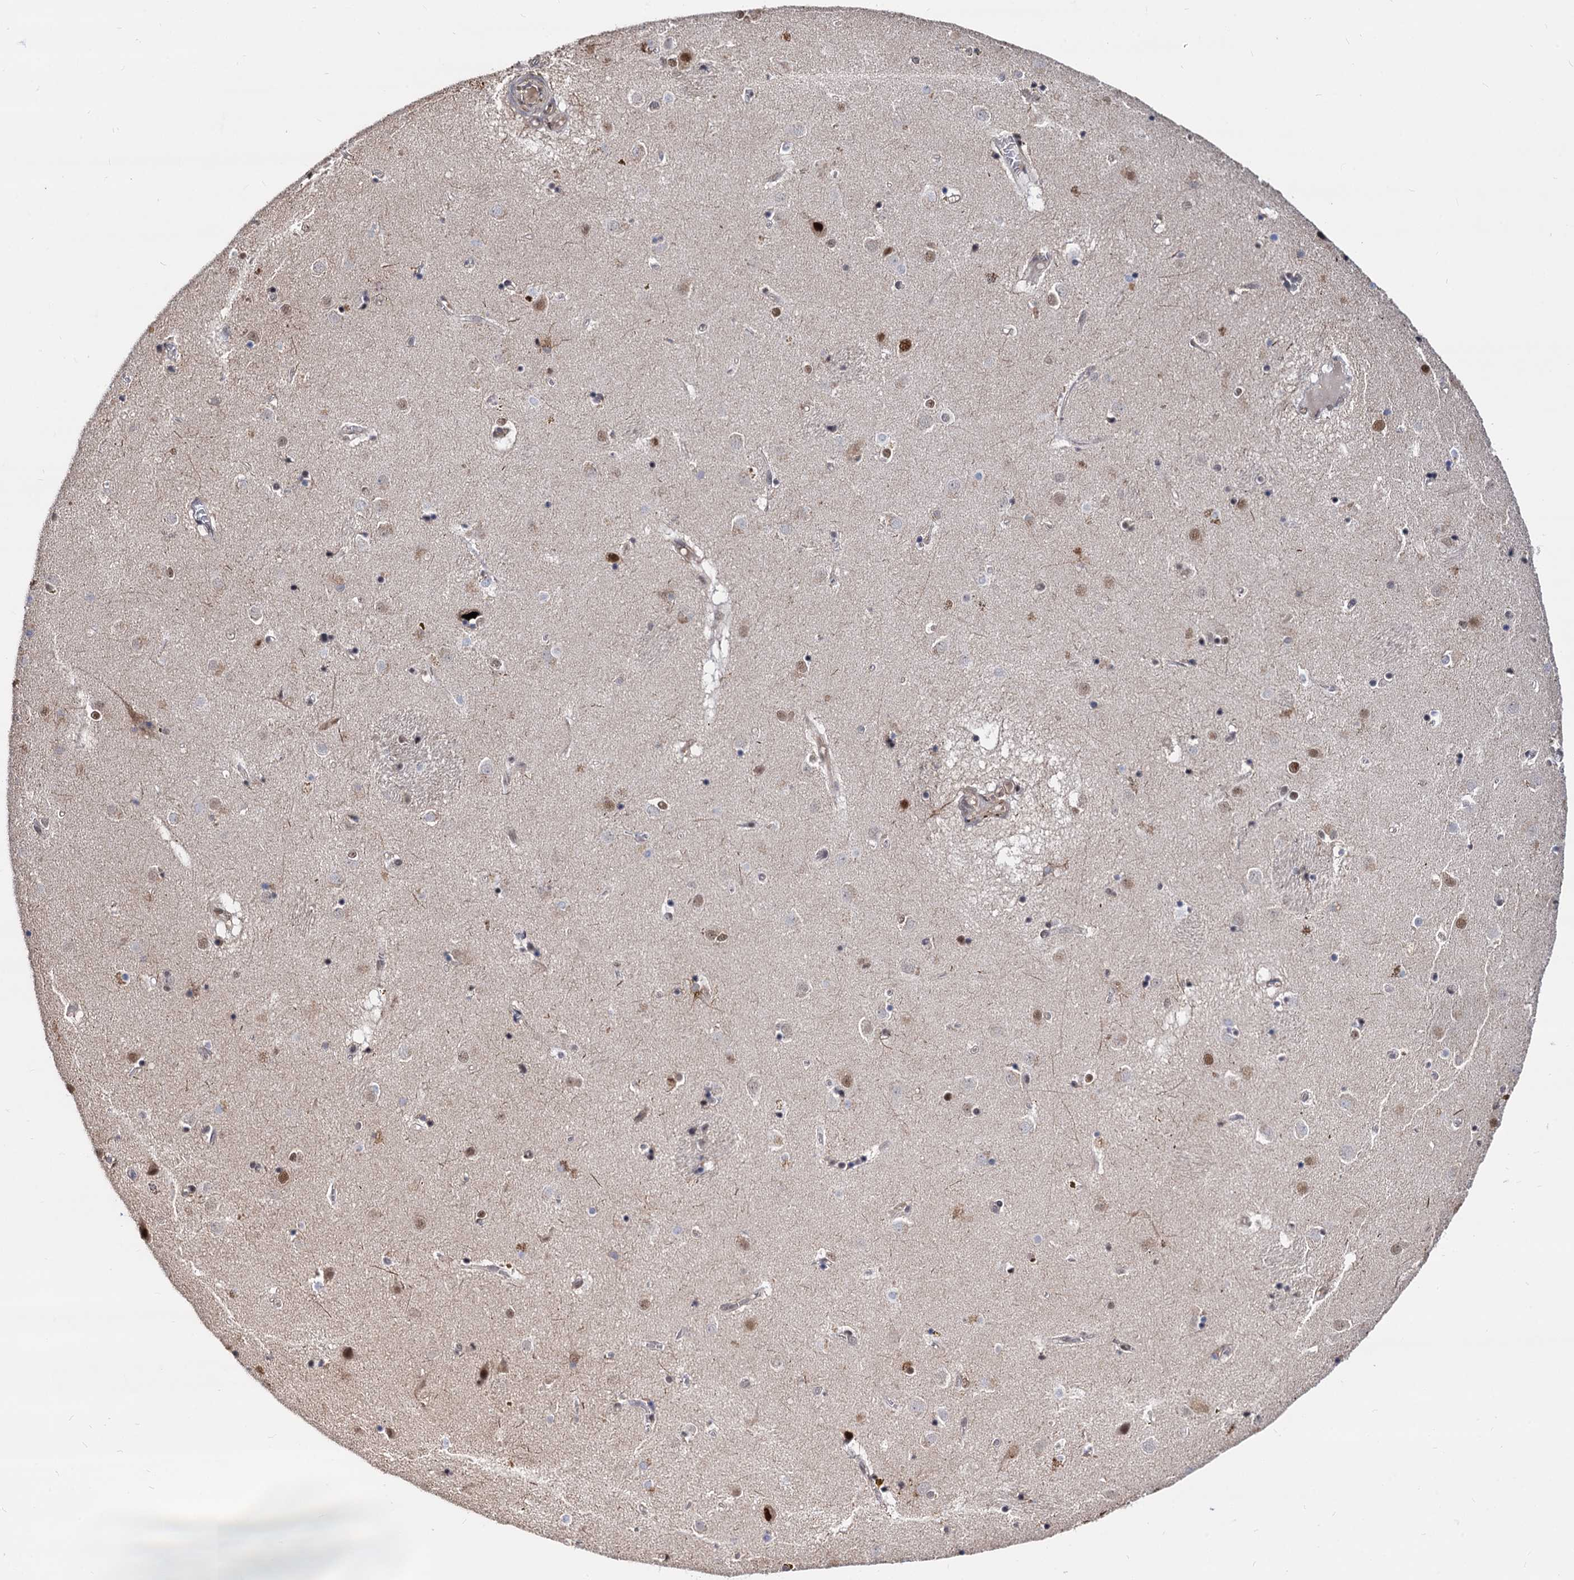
{"staining": {"intensity": "moderate", "quantity": "<25%", "location": "nuclear"}, "tissue": "caudate", "cell_type": "Glial cells", "image_type": "normal", "snomed": [{"axis": "morphology", "description": "Normal tissue, NOS"}, {"axis": "topography", "description": "Lateral ventricle wall"}], "caption": "Glial cells exhibit moderate nuclear positivity in approximately <25% of cells in unremarkable caudate.", "gene": "PSMD4", "patient": {"sex": "male", "age": 70}}